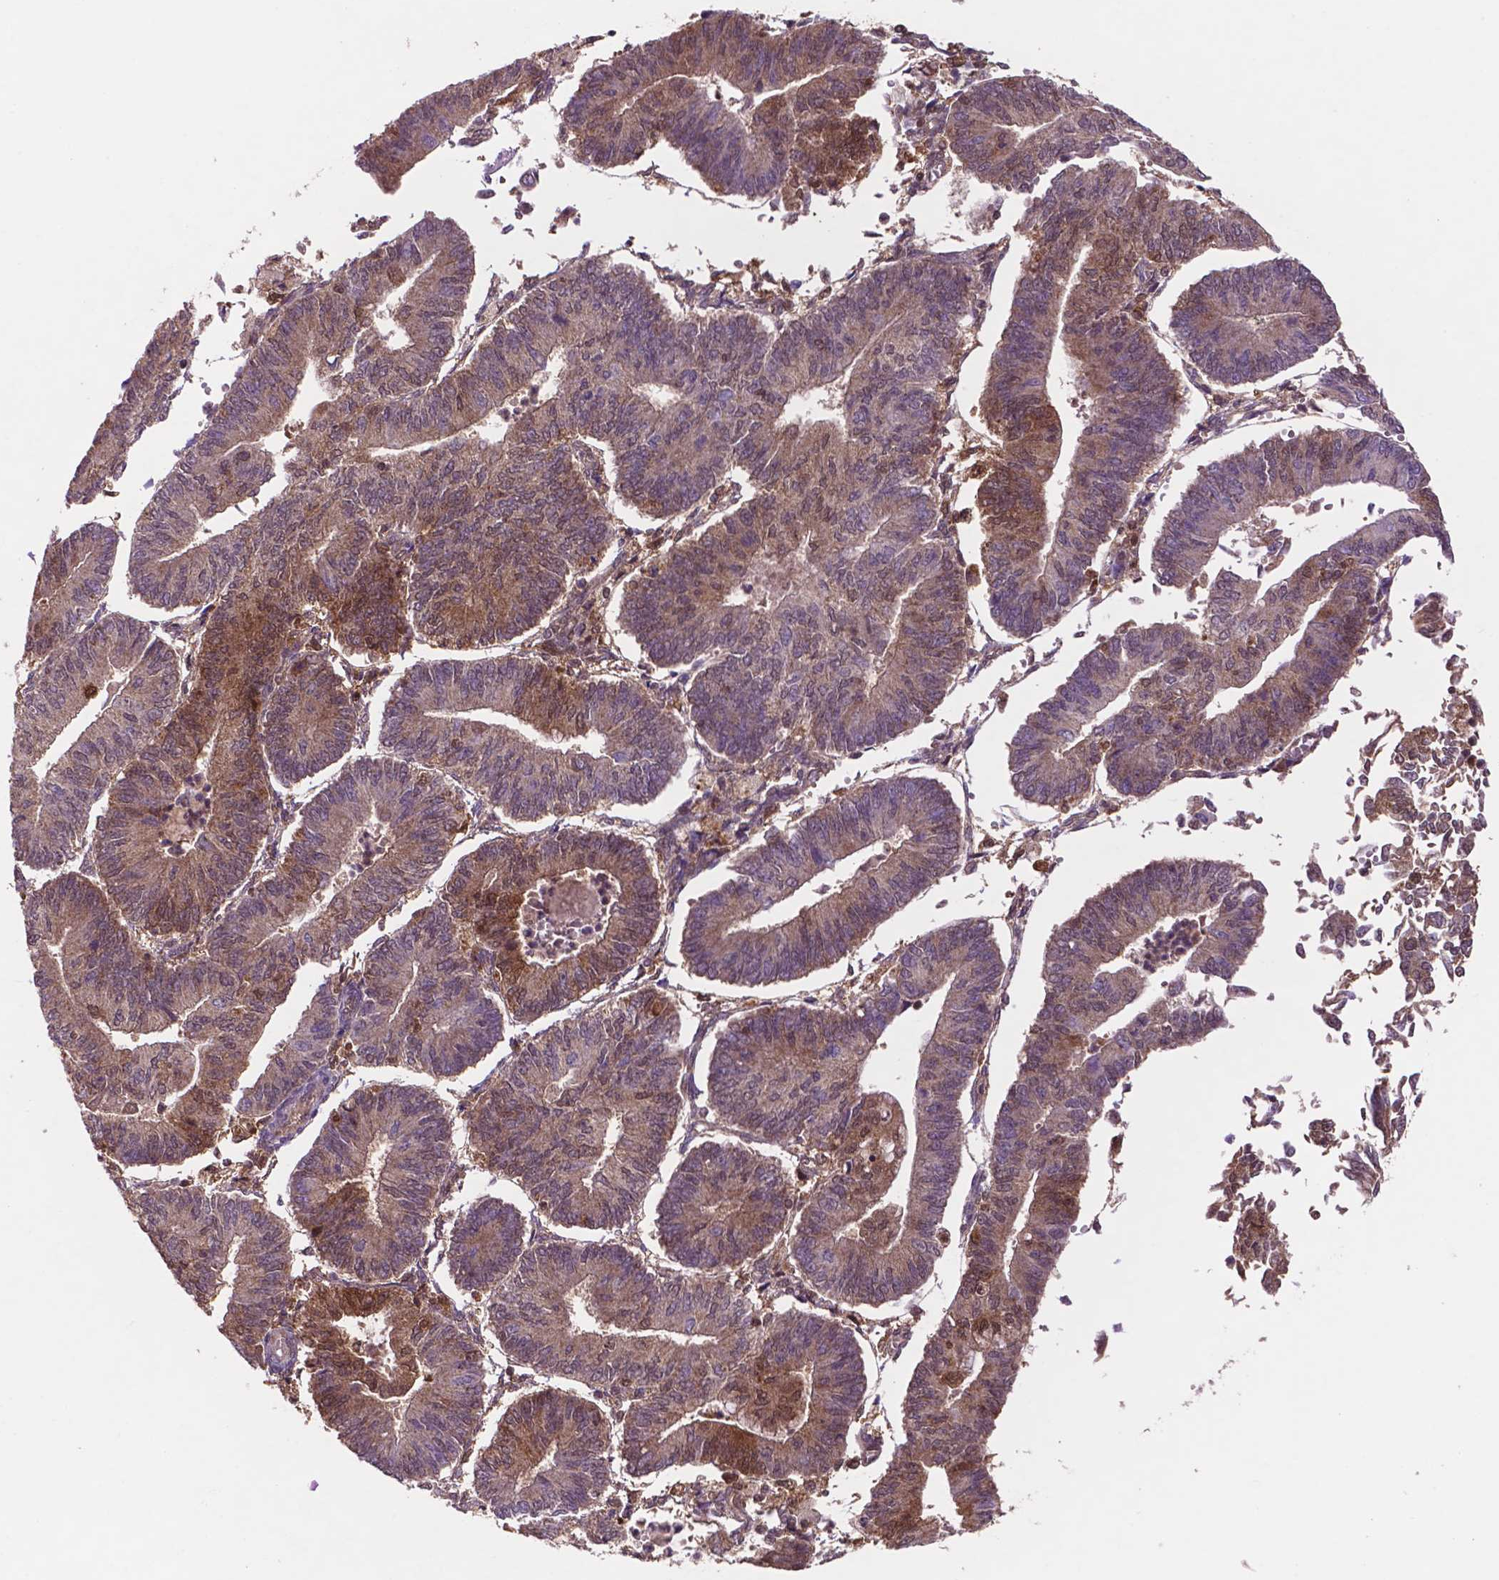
{"staining": {"intensity": "moderate", "quantity": "<25%", "location": "cytoplasmic/membranous,nuclear"}, "tissue": "endometrial cancer", "cell_type": "Tumor cells", "image_type": "cancer", "snomed": [{"axis": "morphology", "description": "Adenocarcinoma, NOS"}, {"axis": "topography", "description": "Endometrium"}], "caption": "Brown immunohistochemical staining in human endometrial cancer displays moderate cytoplasmic/membranous and nuclear expression in about <25% of tumor cells.", "gene": "UBE2L6", "patient": {"sex": "female", "age": 65}}